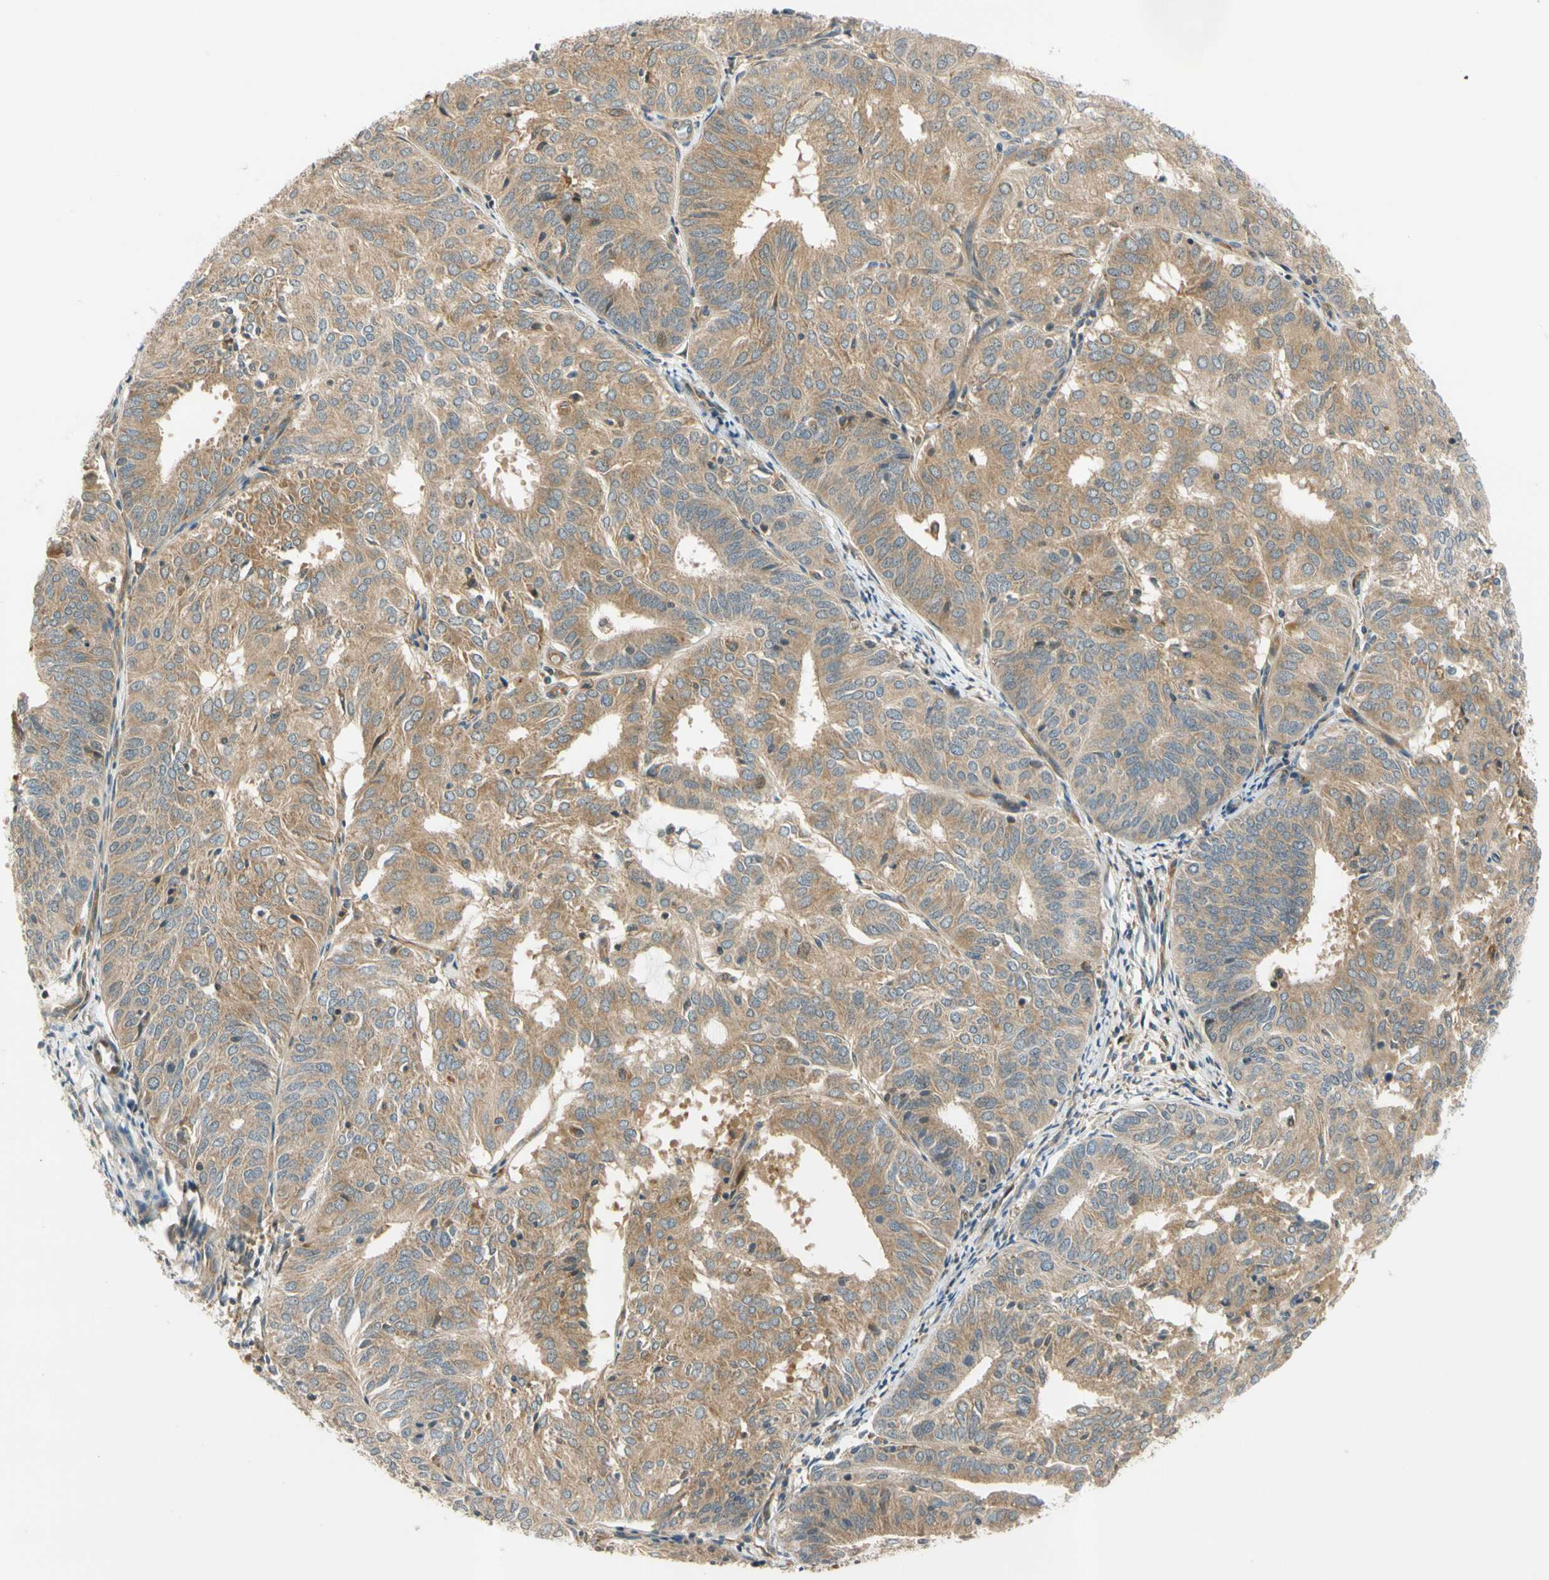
{"staining": {"intensity": "weak", "quantity": ">75%", "location": "cytoplasmic/membranous"}, "tissue": "endometrial cancer", "cell_type": "Tumor cells", "image_type": "cancer", "snomed": [{"axis": "morphology", "description": "Adenocarcinoma, NOS"}, {"axis": "topography", "description": "Uterus"}], "caption": "A high-resolution image shows immunohistochemistry (IHC) staining of adenocarcinoma (endometrial), which reveals weak cytoplasmic/membranous expression in about >75% of tumor cells.", "gene": "GATD1", "patient": {"sex": "female", "age": 60}}